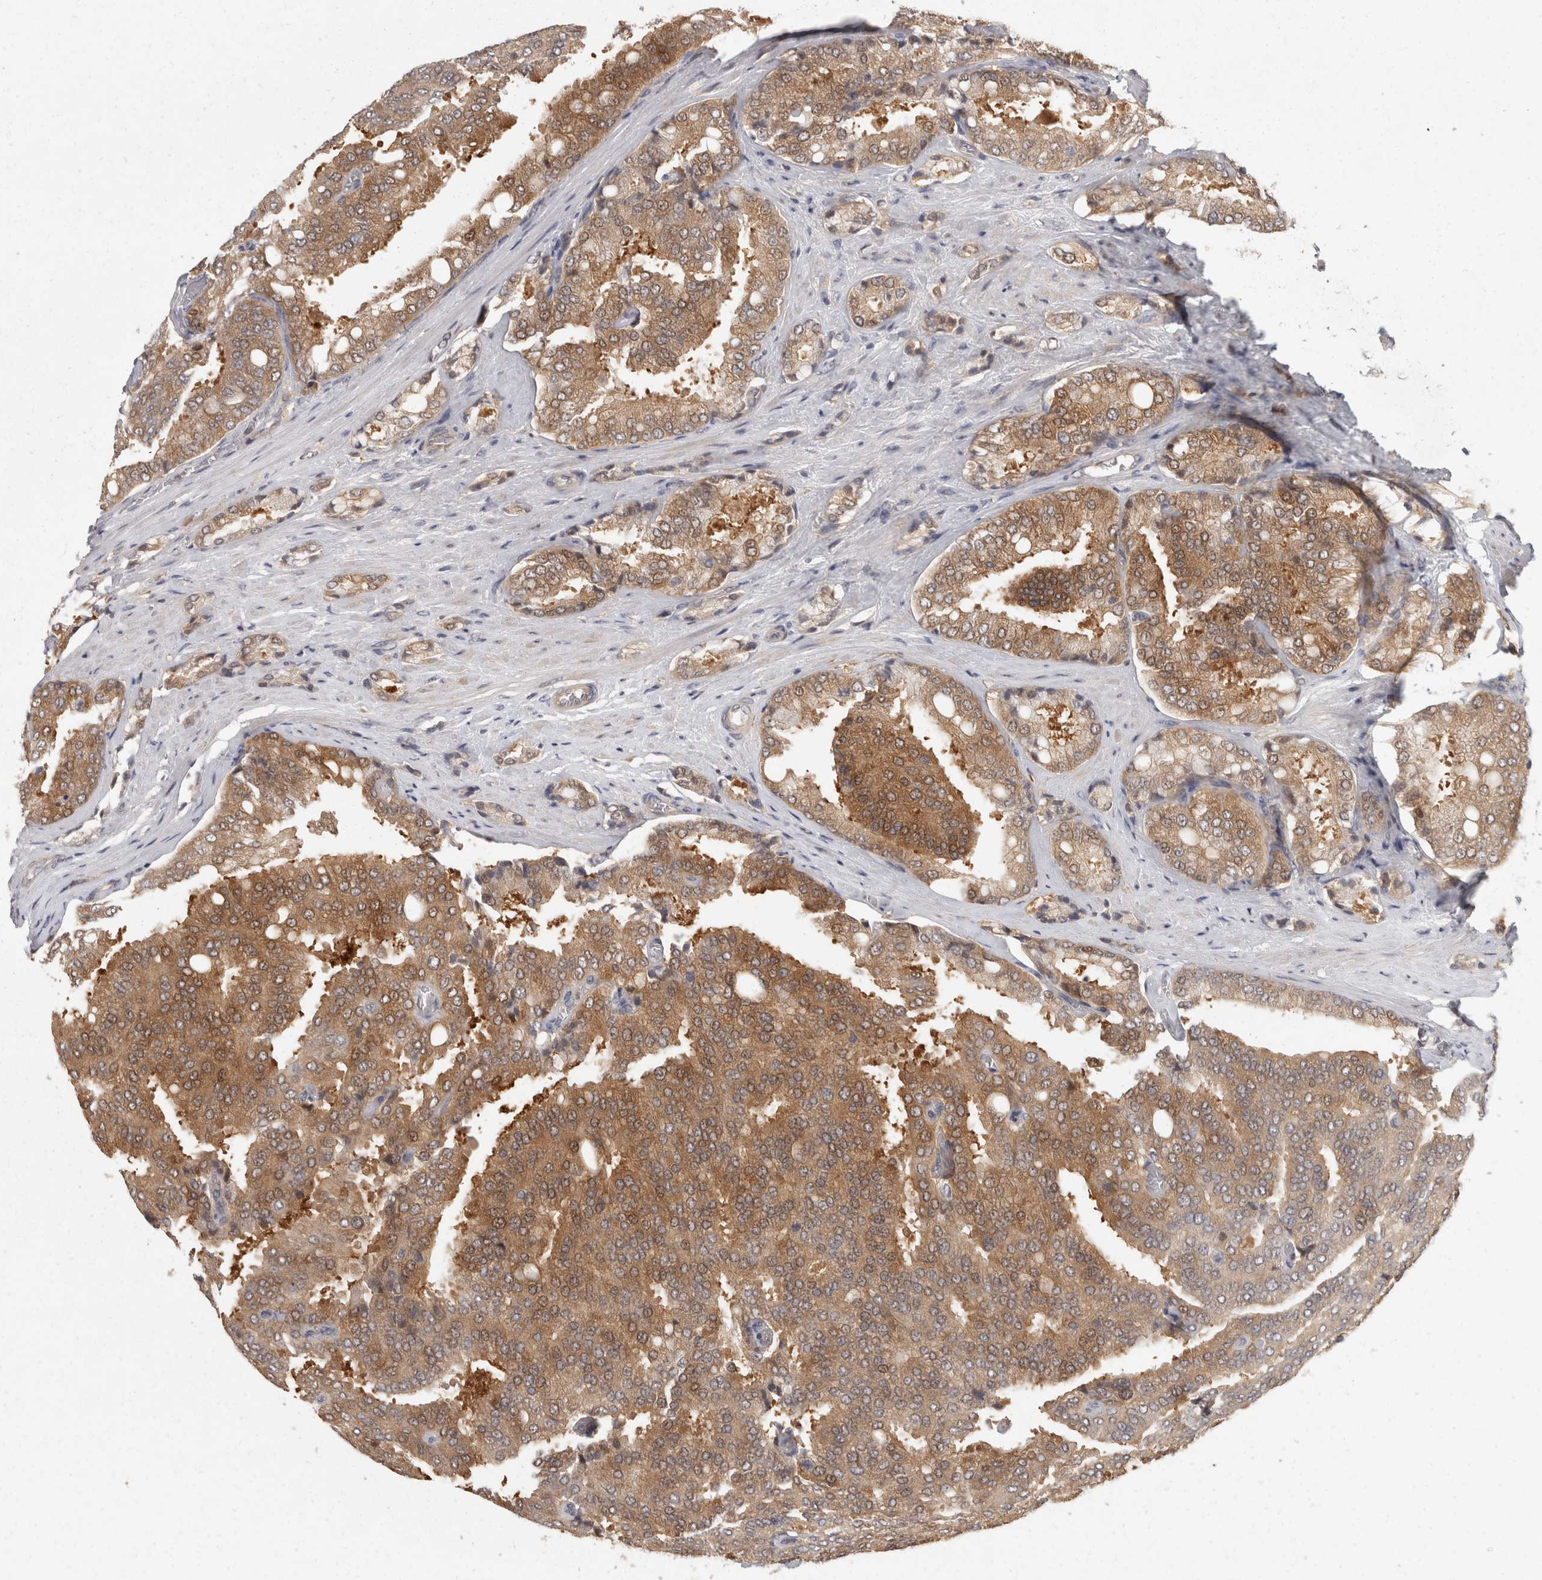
{"staining": {"intensity": "moderate", "quantity": ">75%", "location": "cytoplasmic/membranous"}, "tissue": "prostate cancer", "cell_type": "Tumor cells", "image_type": "cancer", "snomed": [{"axis": "morphology", "description": "Adenocarcinoma, High grade"}, {"axis": "topography", "description": "Prostate"}], "caption": "Immunohistochemistry (IHC) staining of prostate cancer (high-grade adenocarcinoma), which displays medium levels of moderate cytoplasmic/membranous positivity in approximately >75% of tumor cells indicating moderate cytoplasmic/membranous protein positivity. The staining was performed using DAB (3,3'-diaminobenzidine) (brown) for protein detection and nuclei were counterstained in hematoxylin (blue).", "gene": "ACAT2", "patient": {"sex": "male", "age": 50}}